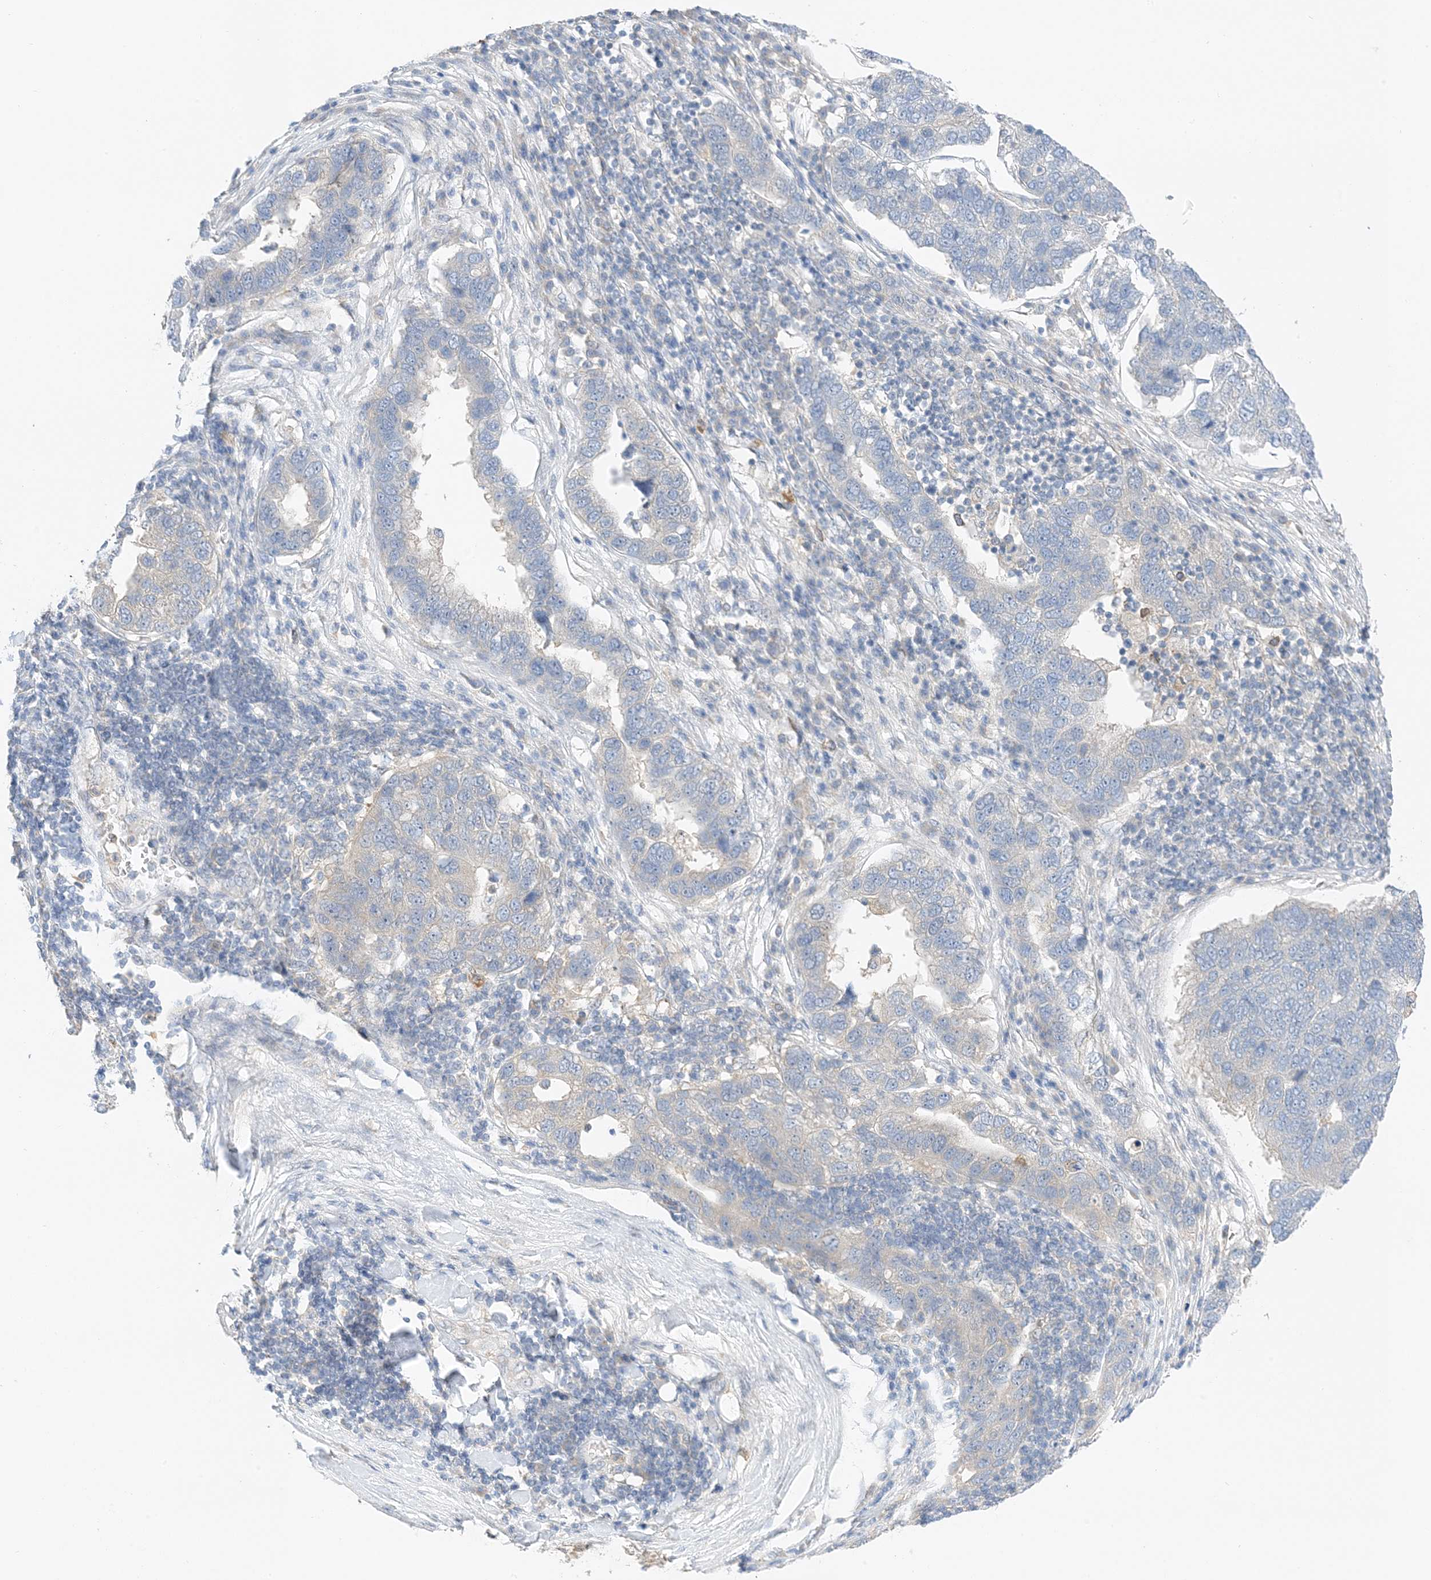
{"staining": {"intensity": "negative", "quantity": "none", "location": "none"}, "tissue": "pancreatic cancer", "cell_type": "Tumor cells", "image_type": "cancer", "snomed": [{"axis": "morphology", "description": "Adenocarcinoma, NOS"}, {"axis": "topography", "description": "Pancreas"}], "caption": "Pancreatic cancer (adenocarcinoma) was stained to show a protein in brown. There is no significant expression in tumor cells.", "gene": "KIFBP", "patient": {"sex": "female", "age": 61}}